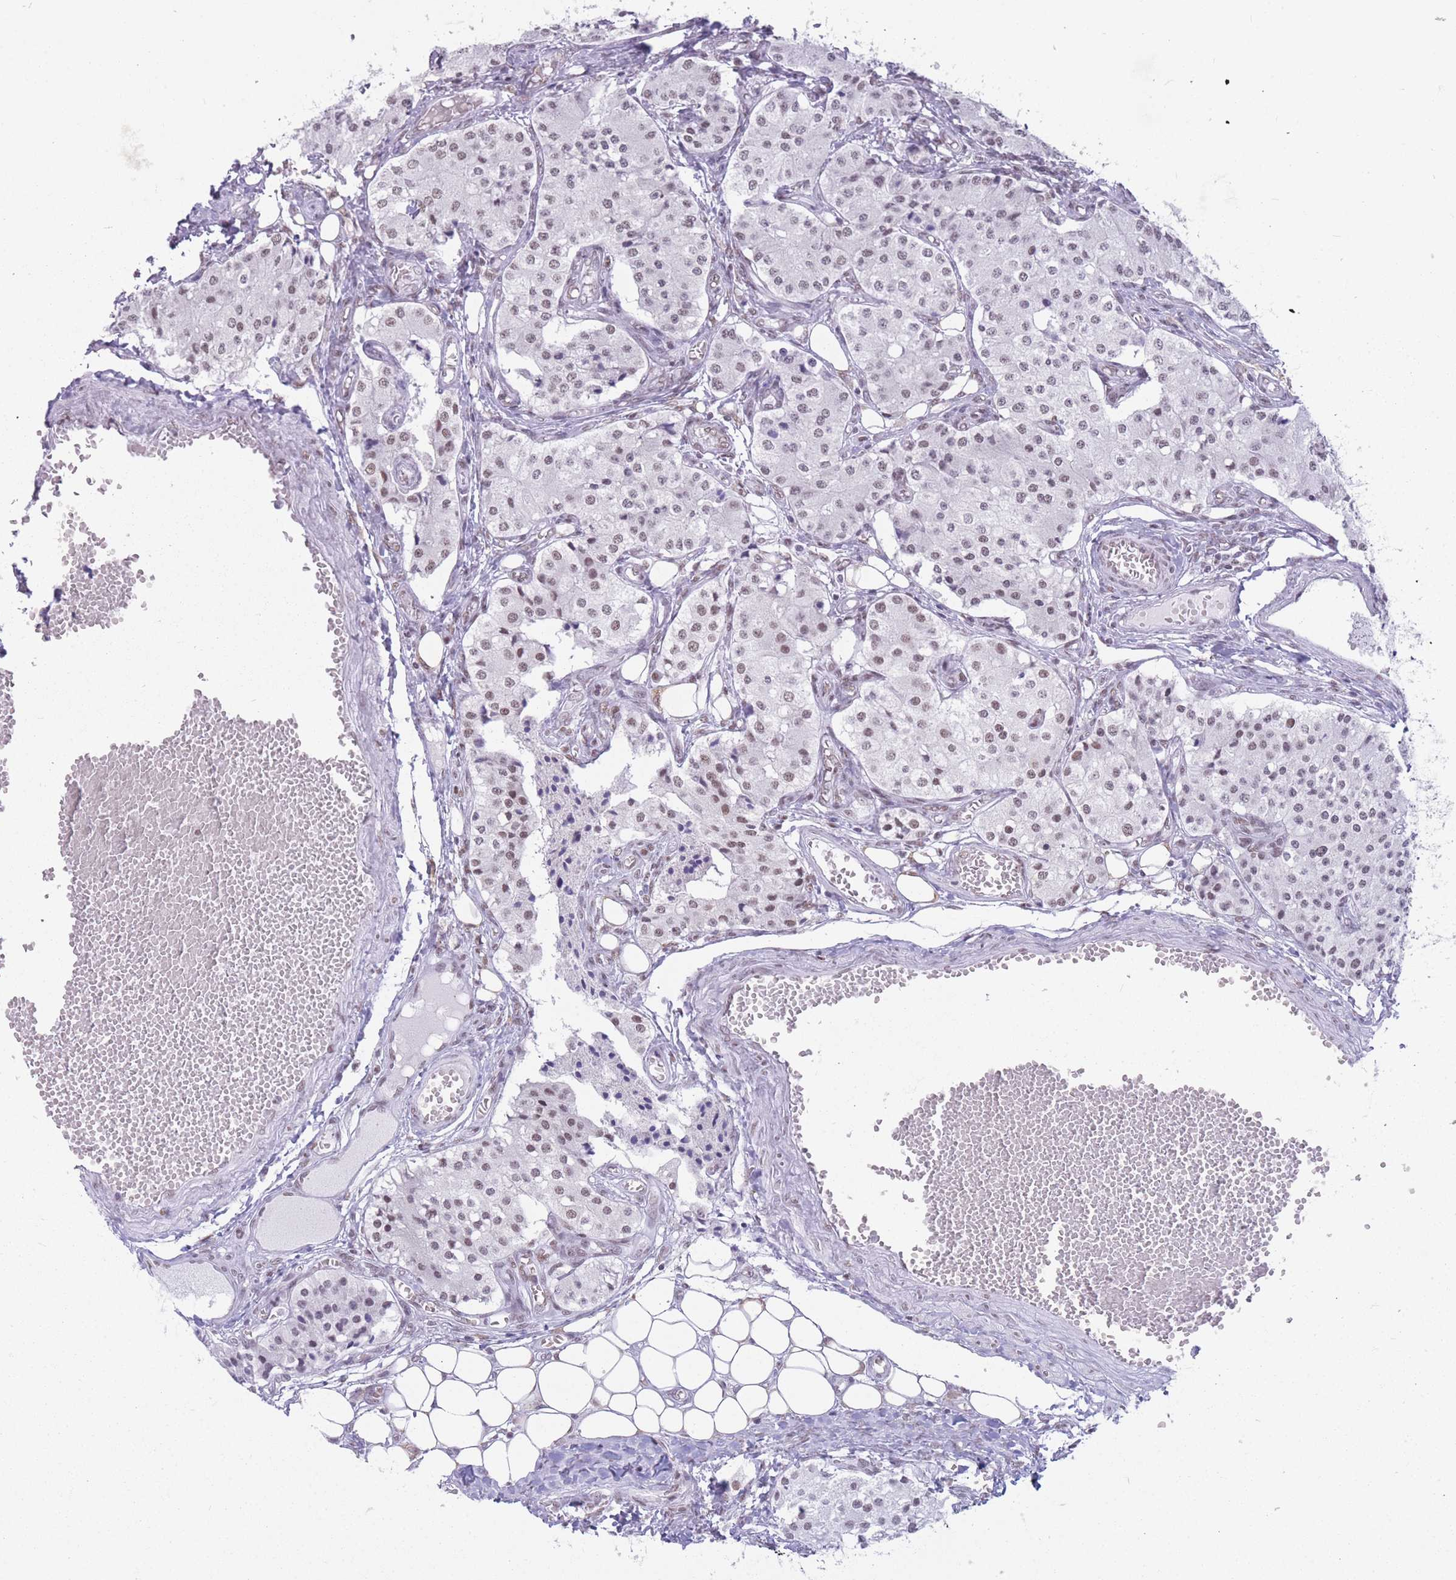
{"staining": {"intensity": "weak", "quantity": "25%-75%", "location": "nuclear"}, "tissue": "carcinoid", "cell_type": "Tumor cells", "image_type": "cancer", "snomed": [{"axis": "morphology", "description": "Carcinoid, malignant, NOS"}, {"axis": "topography", "description": "Colon"}], "caption": "Immunohistochemistry of human carcinoid shows low levels of weak nuclear expression in about 25%-75% of tumor cells. The protein of interest is stained brown, and the nuclei are stained in blue (DAB IHC with brightfield microscopy, high magnification).", "gene": "HNRNPUL1", "patient": {"sex": "female", "age": 52}}